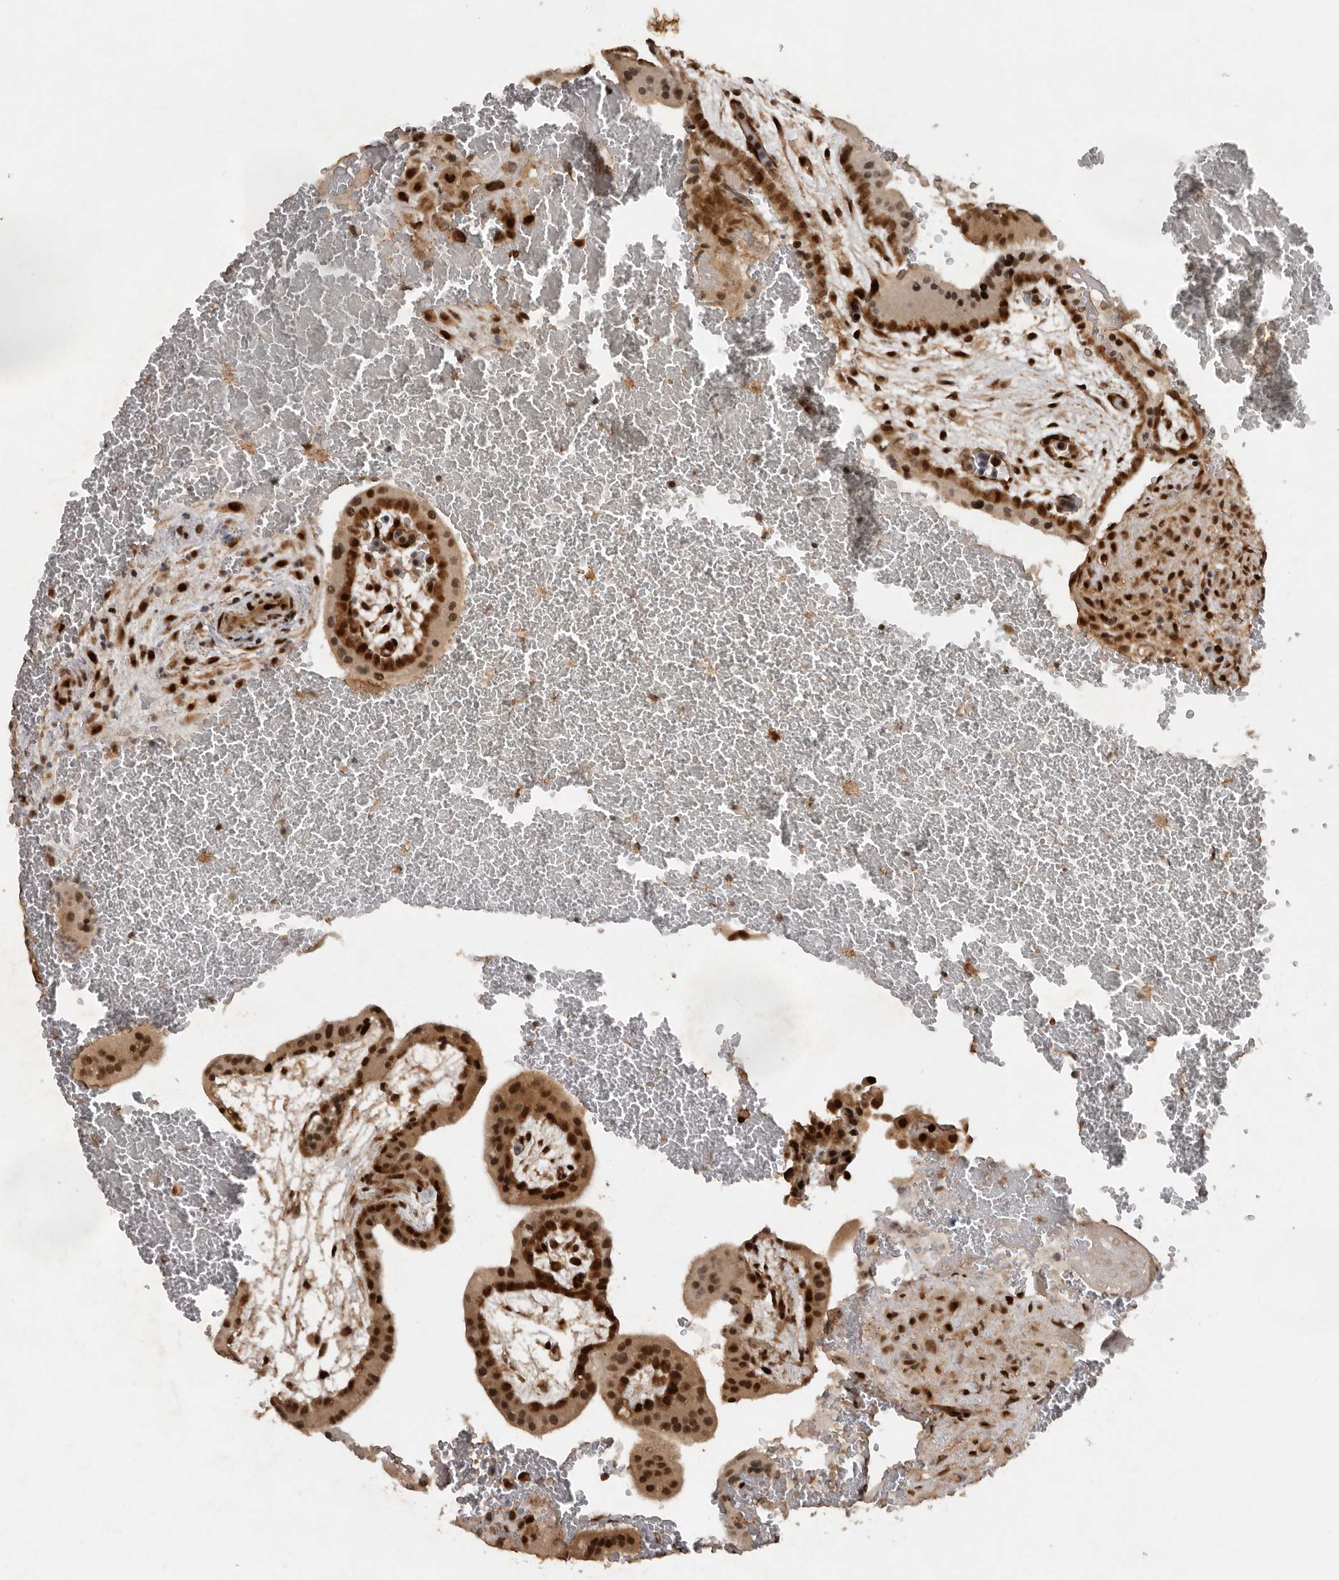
{"staining": {"intensity": "strong", "quantity": ">75%", "location": "cytoplasmic/membranous,nuclear"}, "tissue": "placenta", "cell_type": "Decidual cells", "image_type": "normal", "snomed": [{"axis": "morphology", "description": "Normal tissue, NOS"}, {"axis": "topography", "description": "Placenta"}], "caption": "Immunohistochemistry micrograph of unremarkable human placenta stained for a protein (brown), which shows high levels of strong cytoplasmic/membranous,nuclear staining in about >75% of decidual cells.", "gene": "CDC27", "patient": {"sex": "female", "age": 35}}